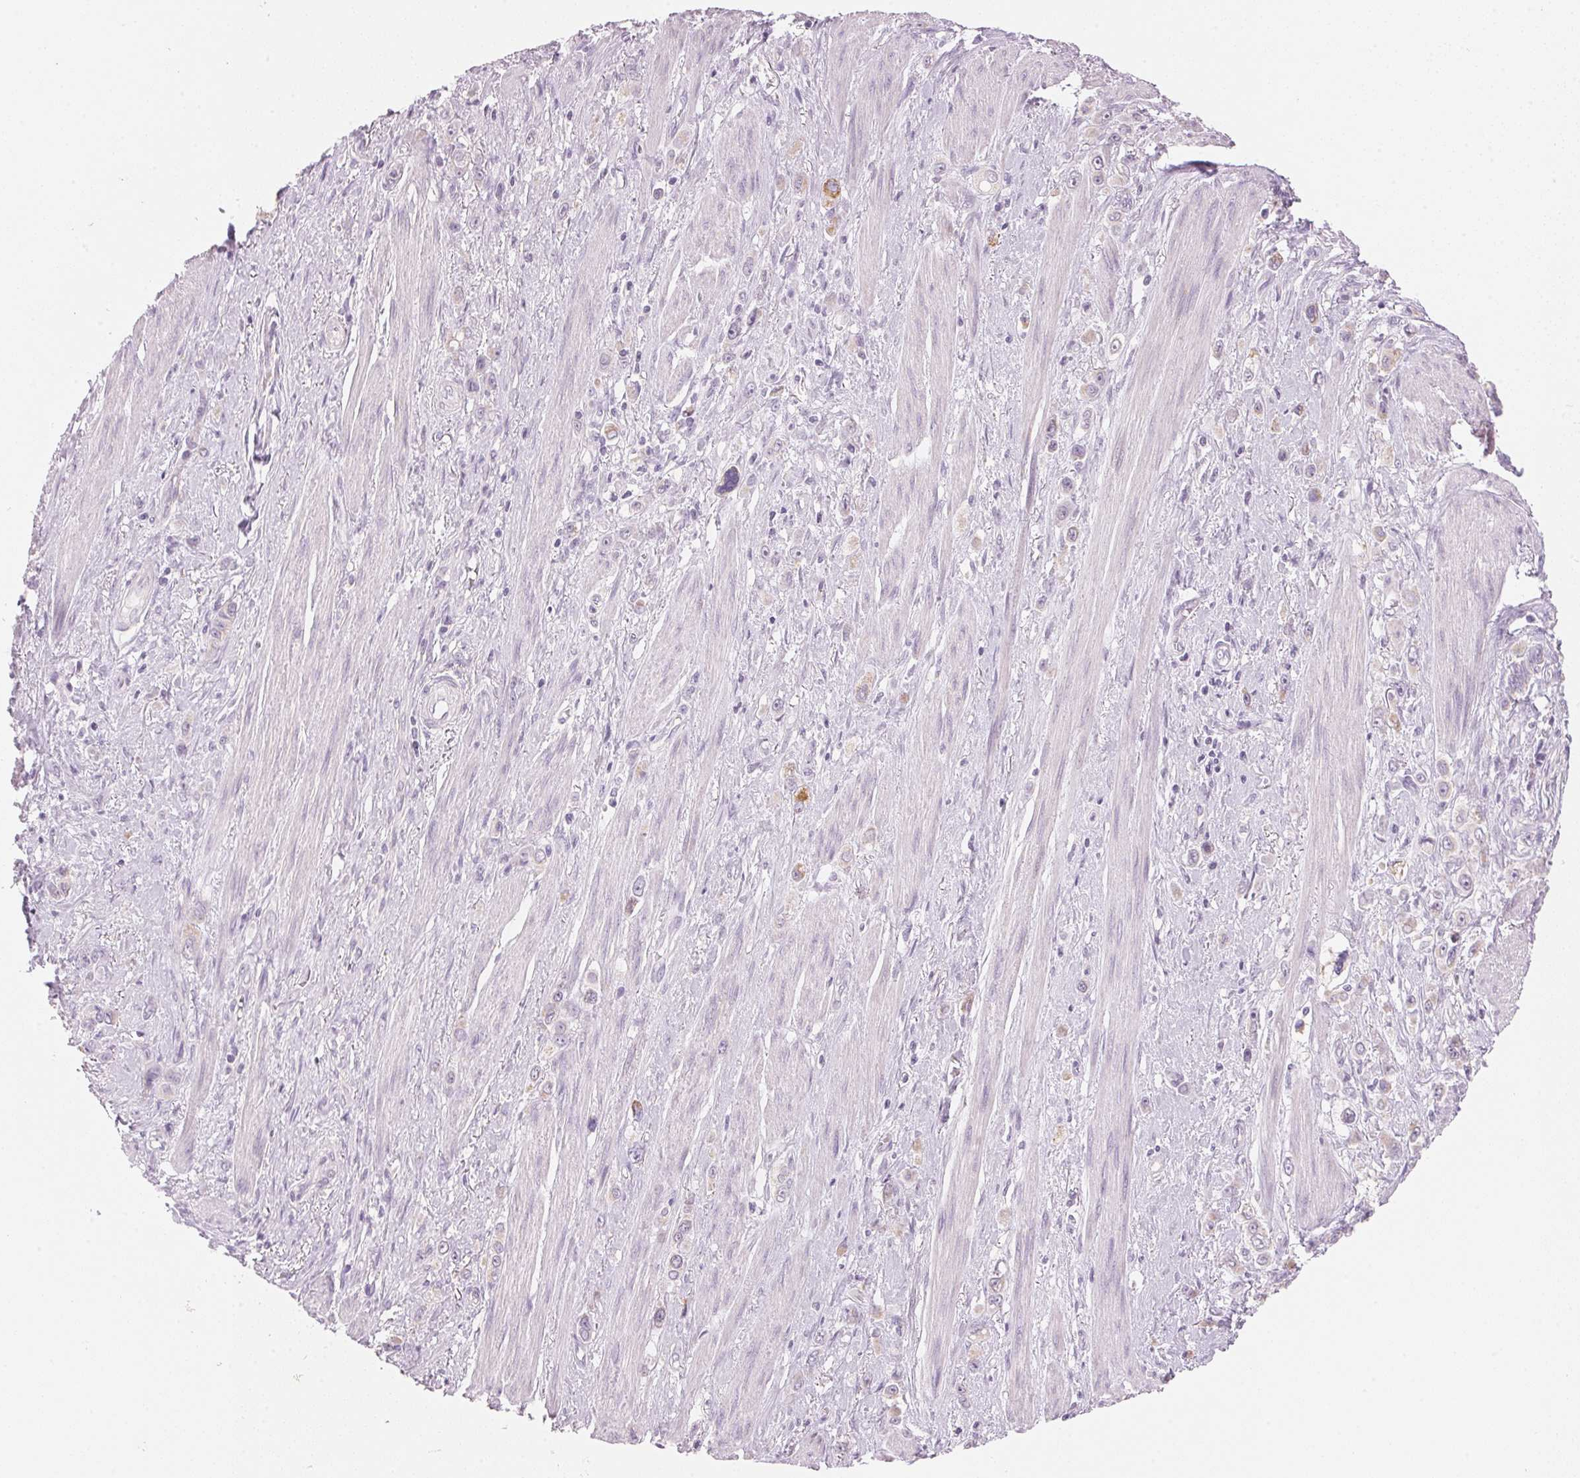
{"staining": {"intensity": "negative", "quantity": "none", "location": "none"}, "tissue": "stomach cancer", "cell_type": "Tumor cells", "image_type": "cancer", "snomed": [{"axis": "morphology", "description": "Adenocarcinoma, NOS"}, {"axis": "topography", "description": "Stomach, upper"}], "caption": "A histopathology image of stomach cancer stained for a protein shows no brown staining in tumor cells.", "gene": "HOXB13", "patient": {"sex": "male", "age": 75}}